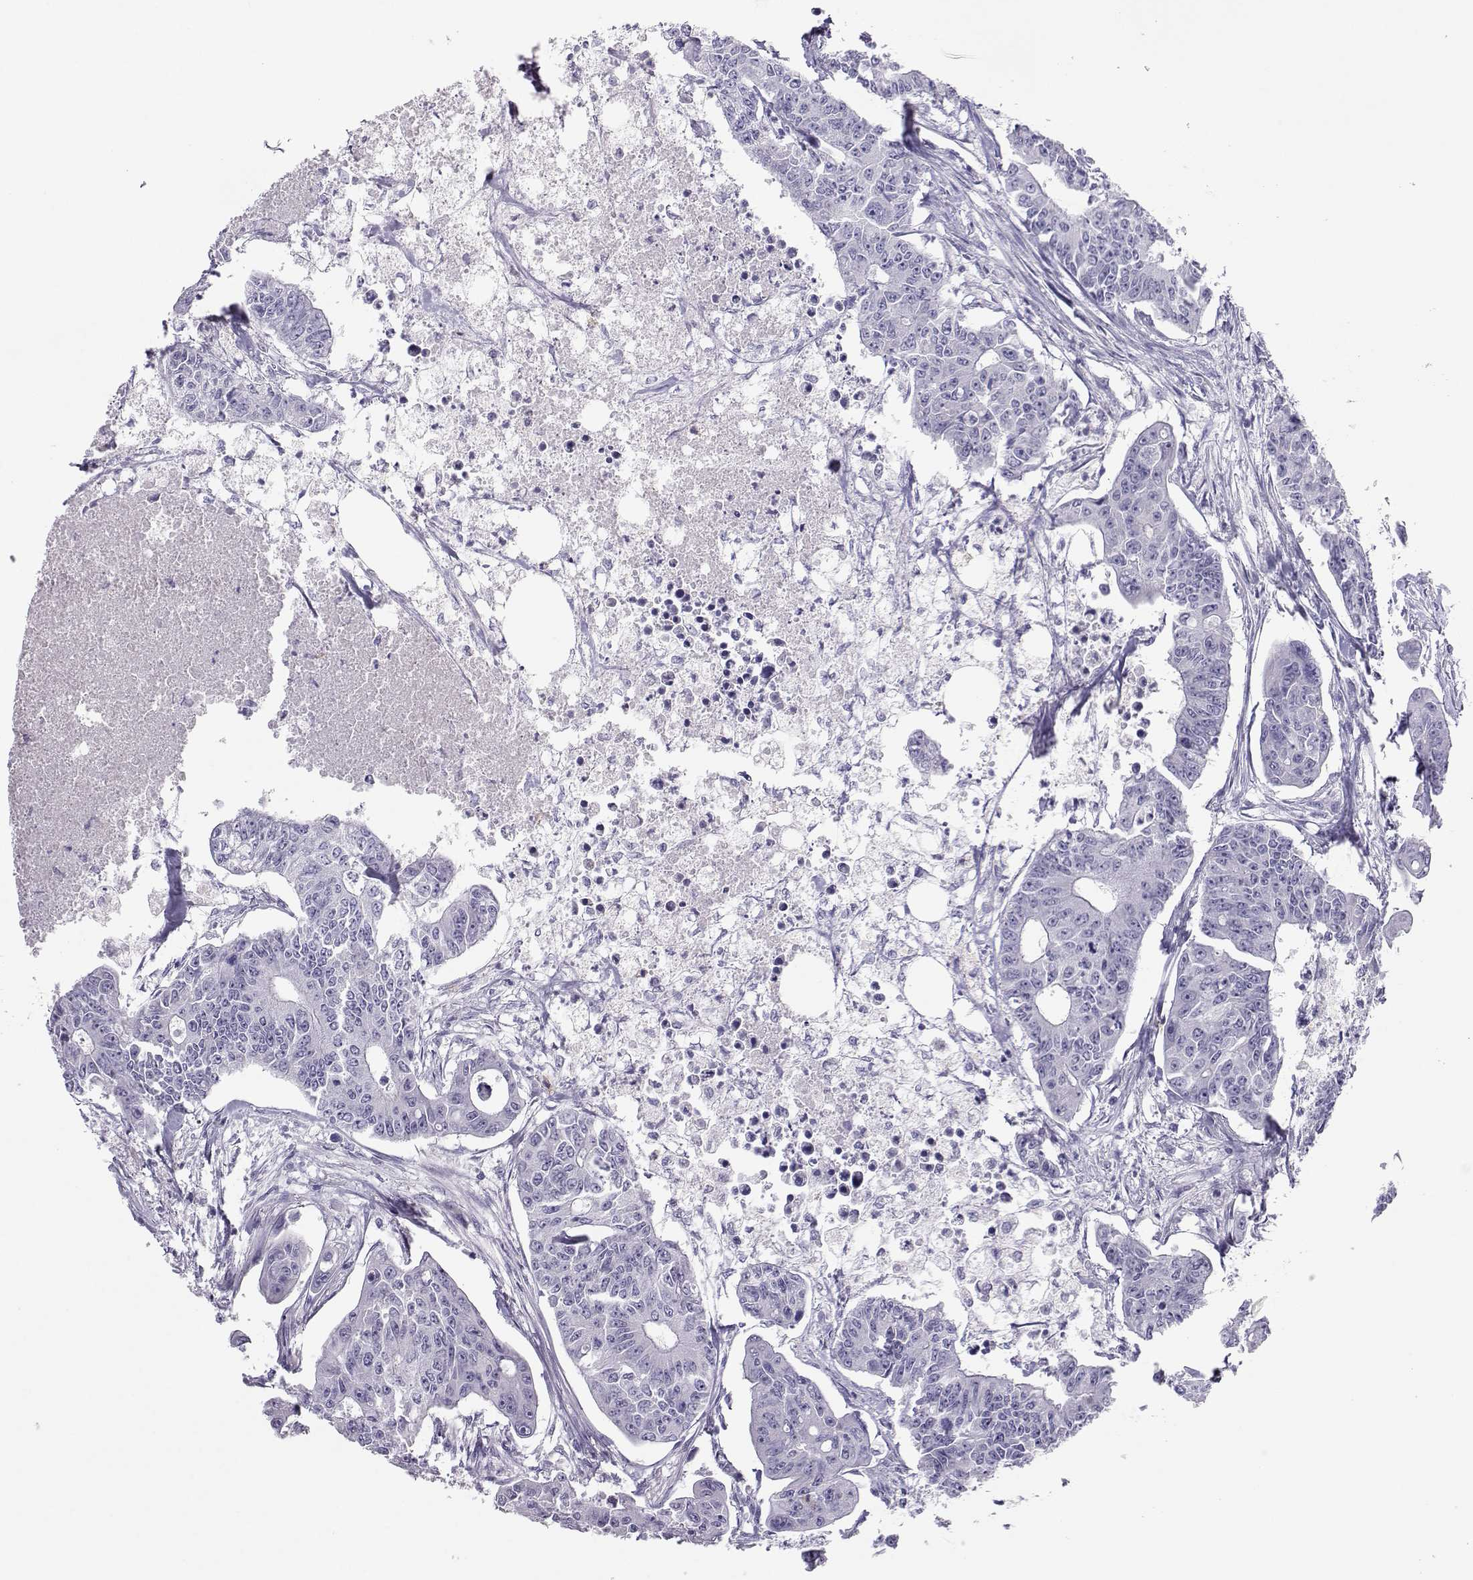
{"staining": {"intensity": "negative", "quantity": "none", "location": "none"}, "tissue": "colorectal cancer", "cell_type": "Tumor cells", "image_type": "cancer", "snomed": [{"axis": "morphology", "description": "Adenocarcinoma, NOS"}, {"axis": "topography", "description": "Colon"}], "caption": "Tumor cells show no significant protein positivity in colorectal cancer (adenocarcinoma).", "gene": "TRPM7", "patient": {"sex": "male", "age": 70}}